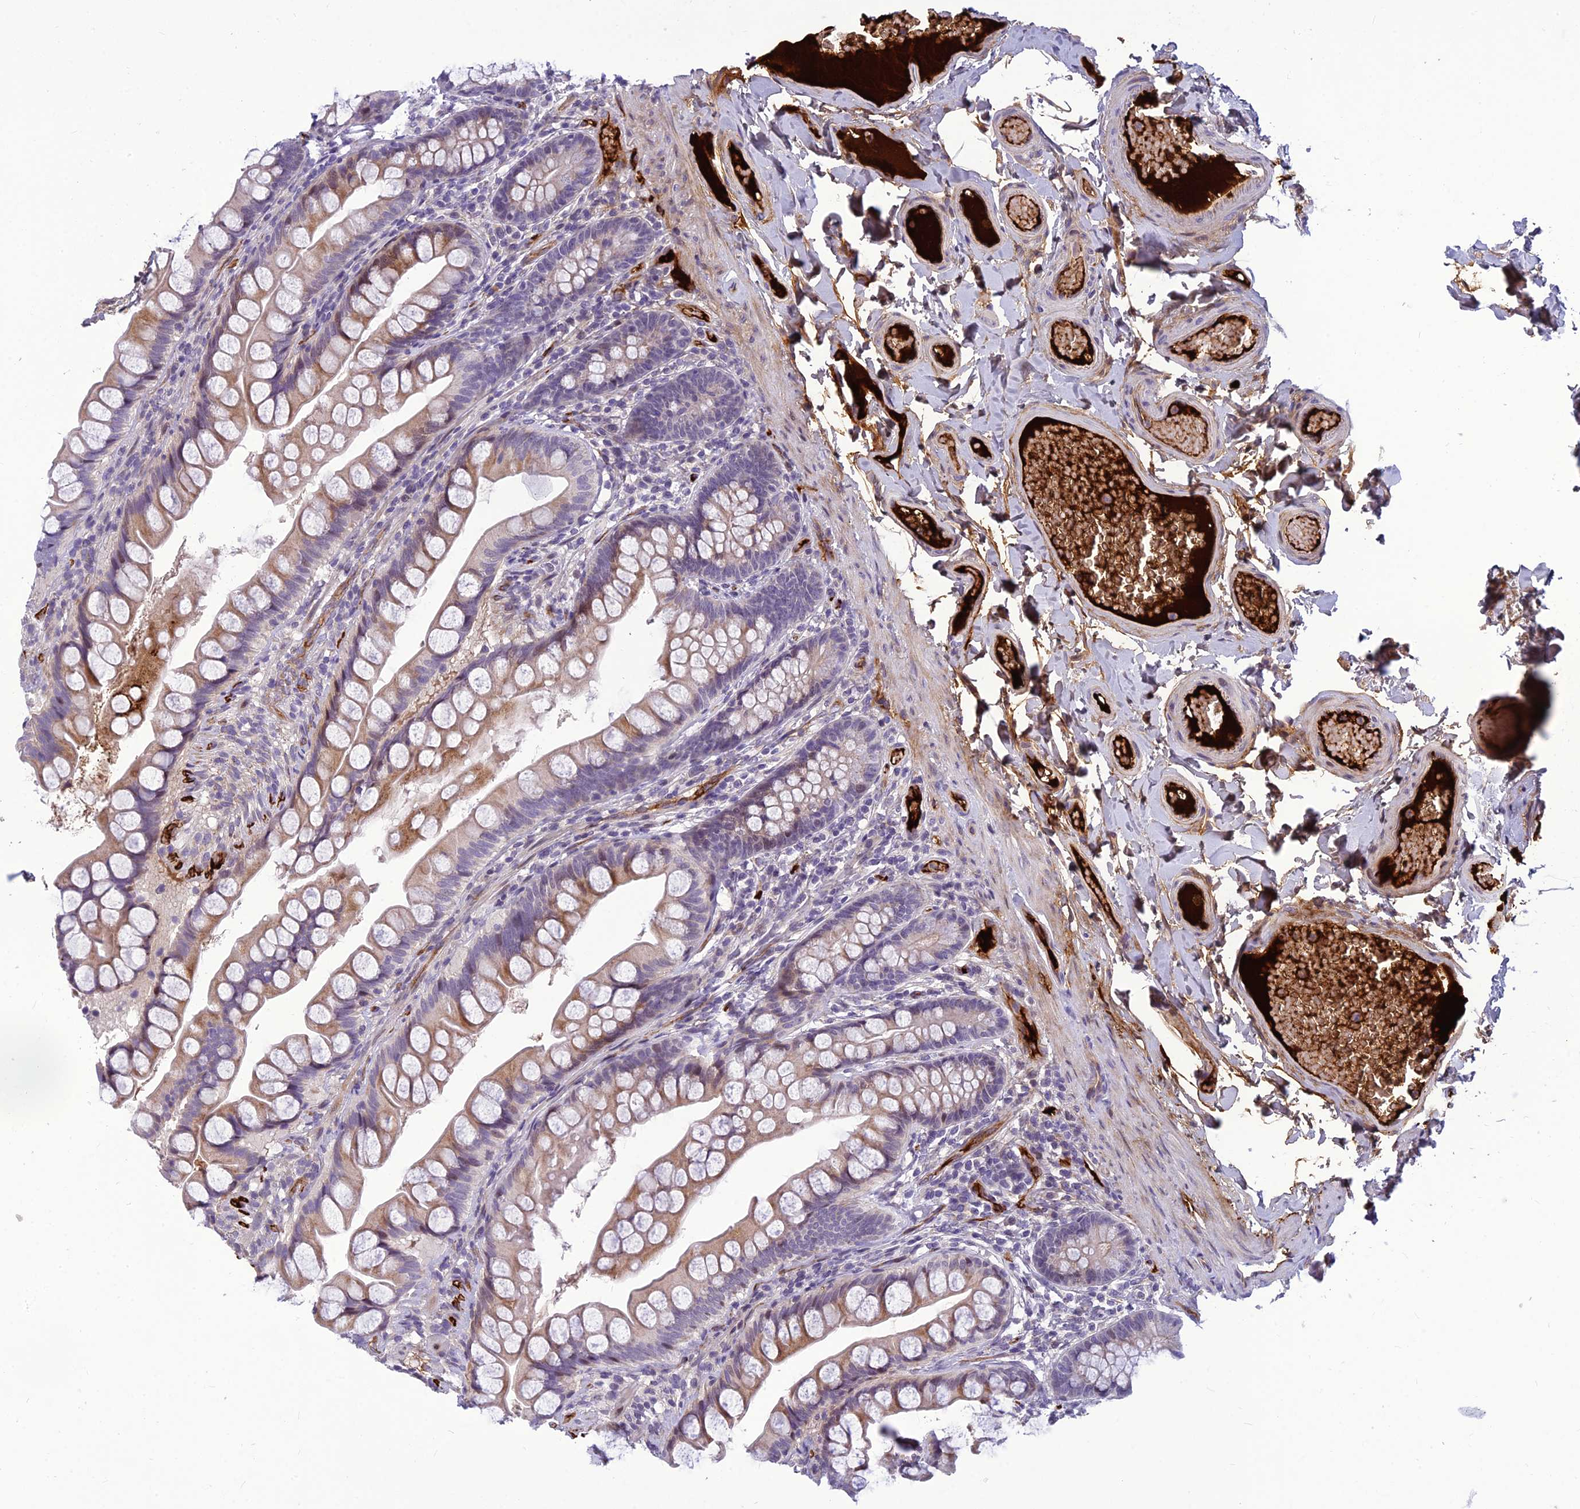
{"staining": {"intensity": "weak", "quantity": "25%-75%", "location": "cytoplasmic/membranous"}, "tissue": "small intestine", "cell_type": "Glandular cells", "image_type": "normal", "snomed": [{"axis": "morphology", "description": "Normal tissue, NOS"}, {"axis": "topography", "description": "Small intestine"}], "caption": "IHC (DAB) staining of benign human small intestine demonstrates weak cytoplasmic/membranous protein staining in about 25%-75% of glandular cells. (DAB (3,3'-diaminobenzidine) IHC, brown staining for protein, blue staining for nuclei).", "gene": "CLEC11A", "patient": {"sex": "male", "age": 70}}